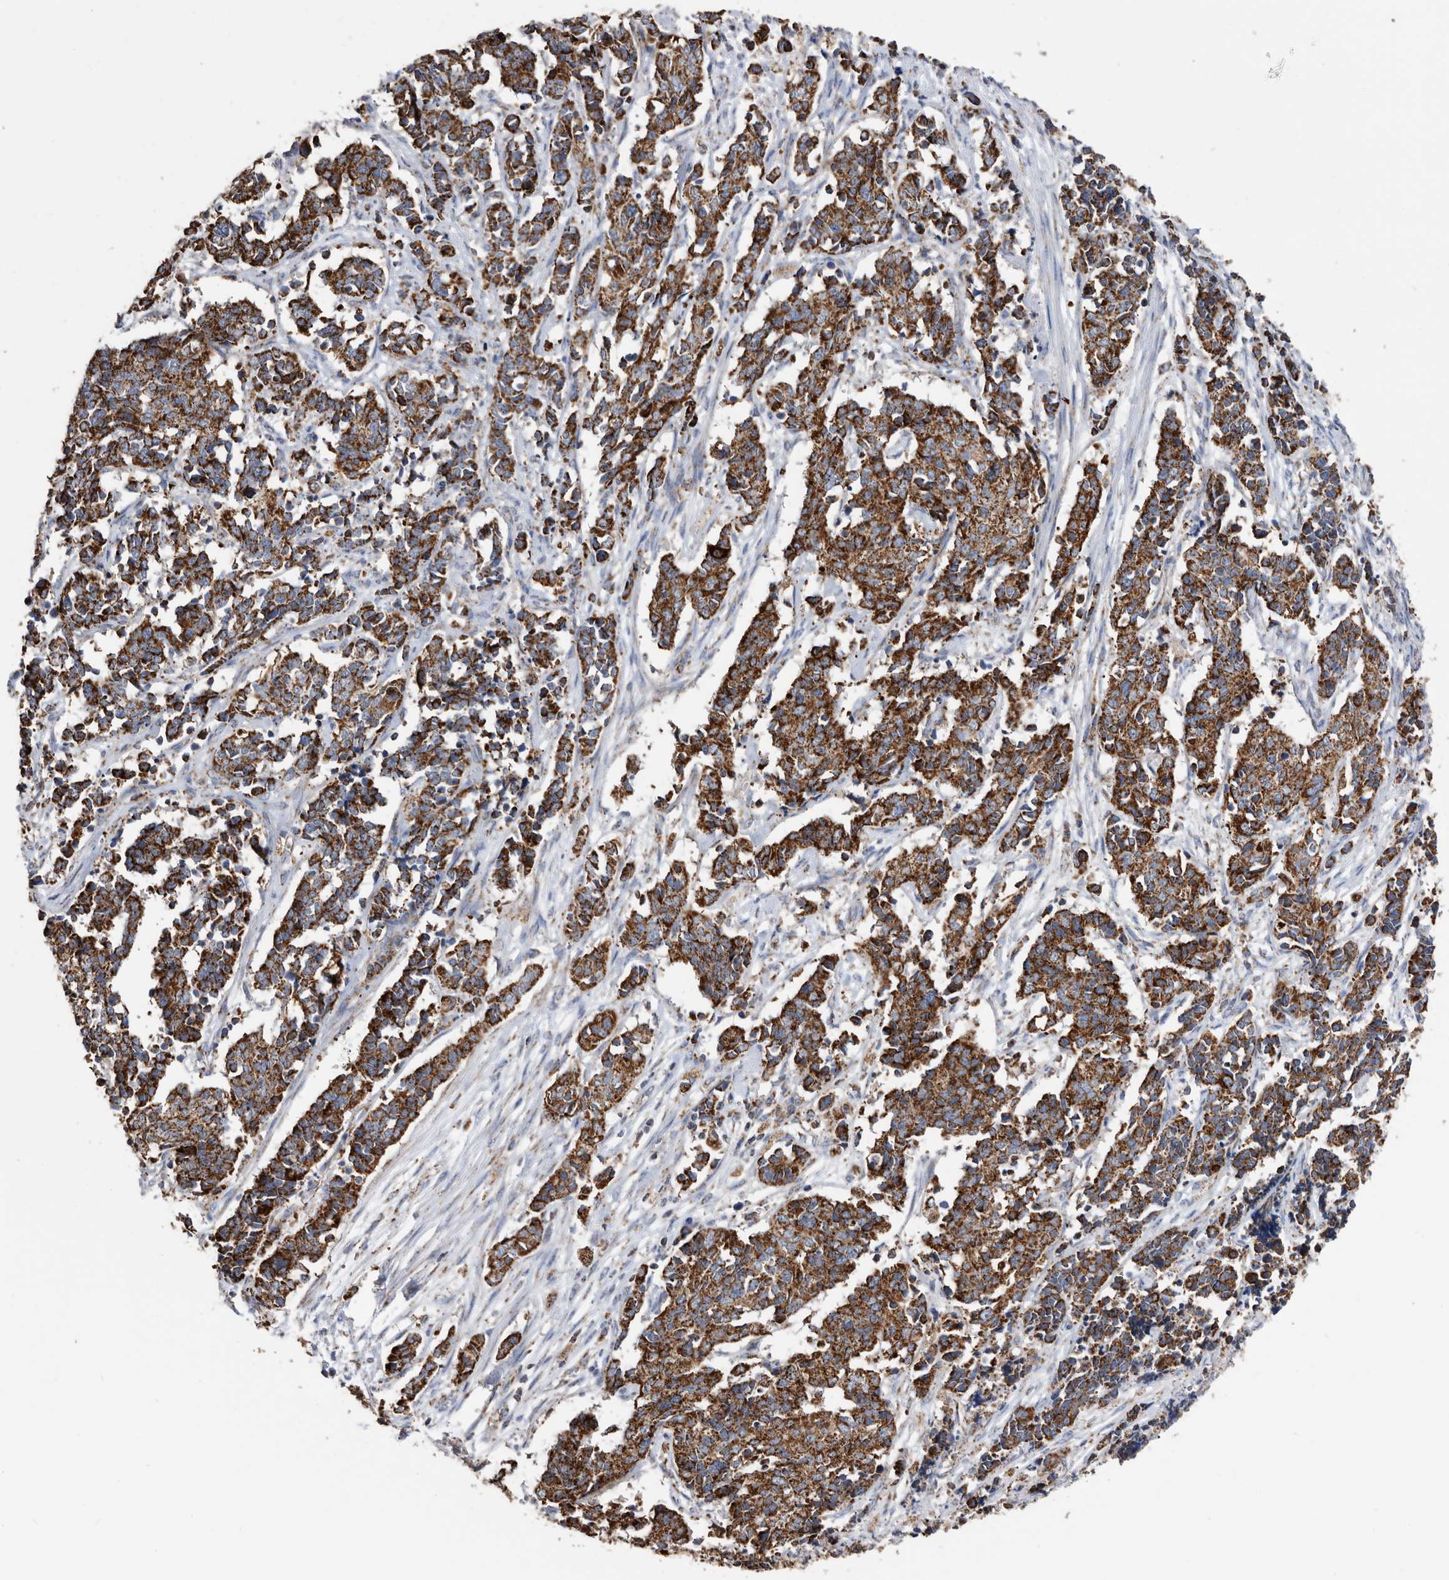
{"staining": {"intensity": "strong", "quantity": ">75%", "location": "cytoplasmic/membranous"}, "tissue": "cervical cancer", "cell_type": "Tumor cells", "image_type": "cancer", "snomed": [{"axis": "morphology", "description": "Normal tissue, NOS"}, {"axis": "morphology", "description": "Squamous cell carcinoma, NOS"}, {"axis": "topography", "description": "Cervix"}], "caption": "Immunohistochemistry (IHC) staining of cervical cancer, which demonstrates high levels of strong cytoplasmic/membranous positivity in approximately >75% of tumor cells indicating strong cytoplasmic/membranous protein staining. The staining was performed using DAB (brown) for protein detection and nuclei were counterstained in hematoxylin (blue).", "gene": "WFDC1", "patient": {"sex": "female", "age": 35}}